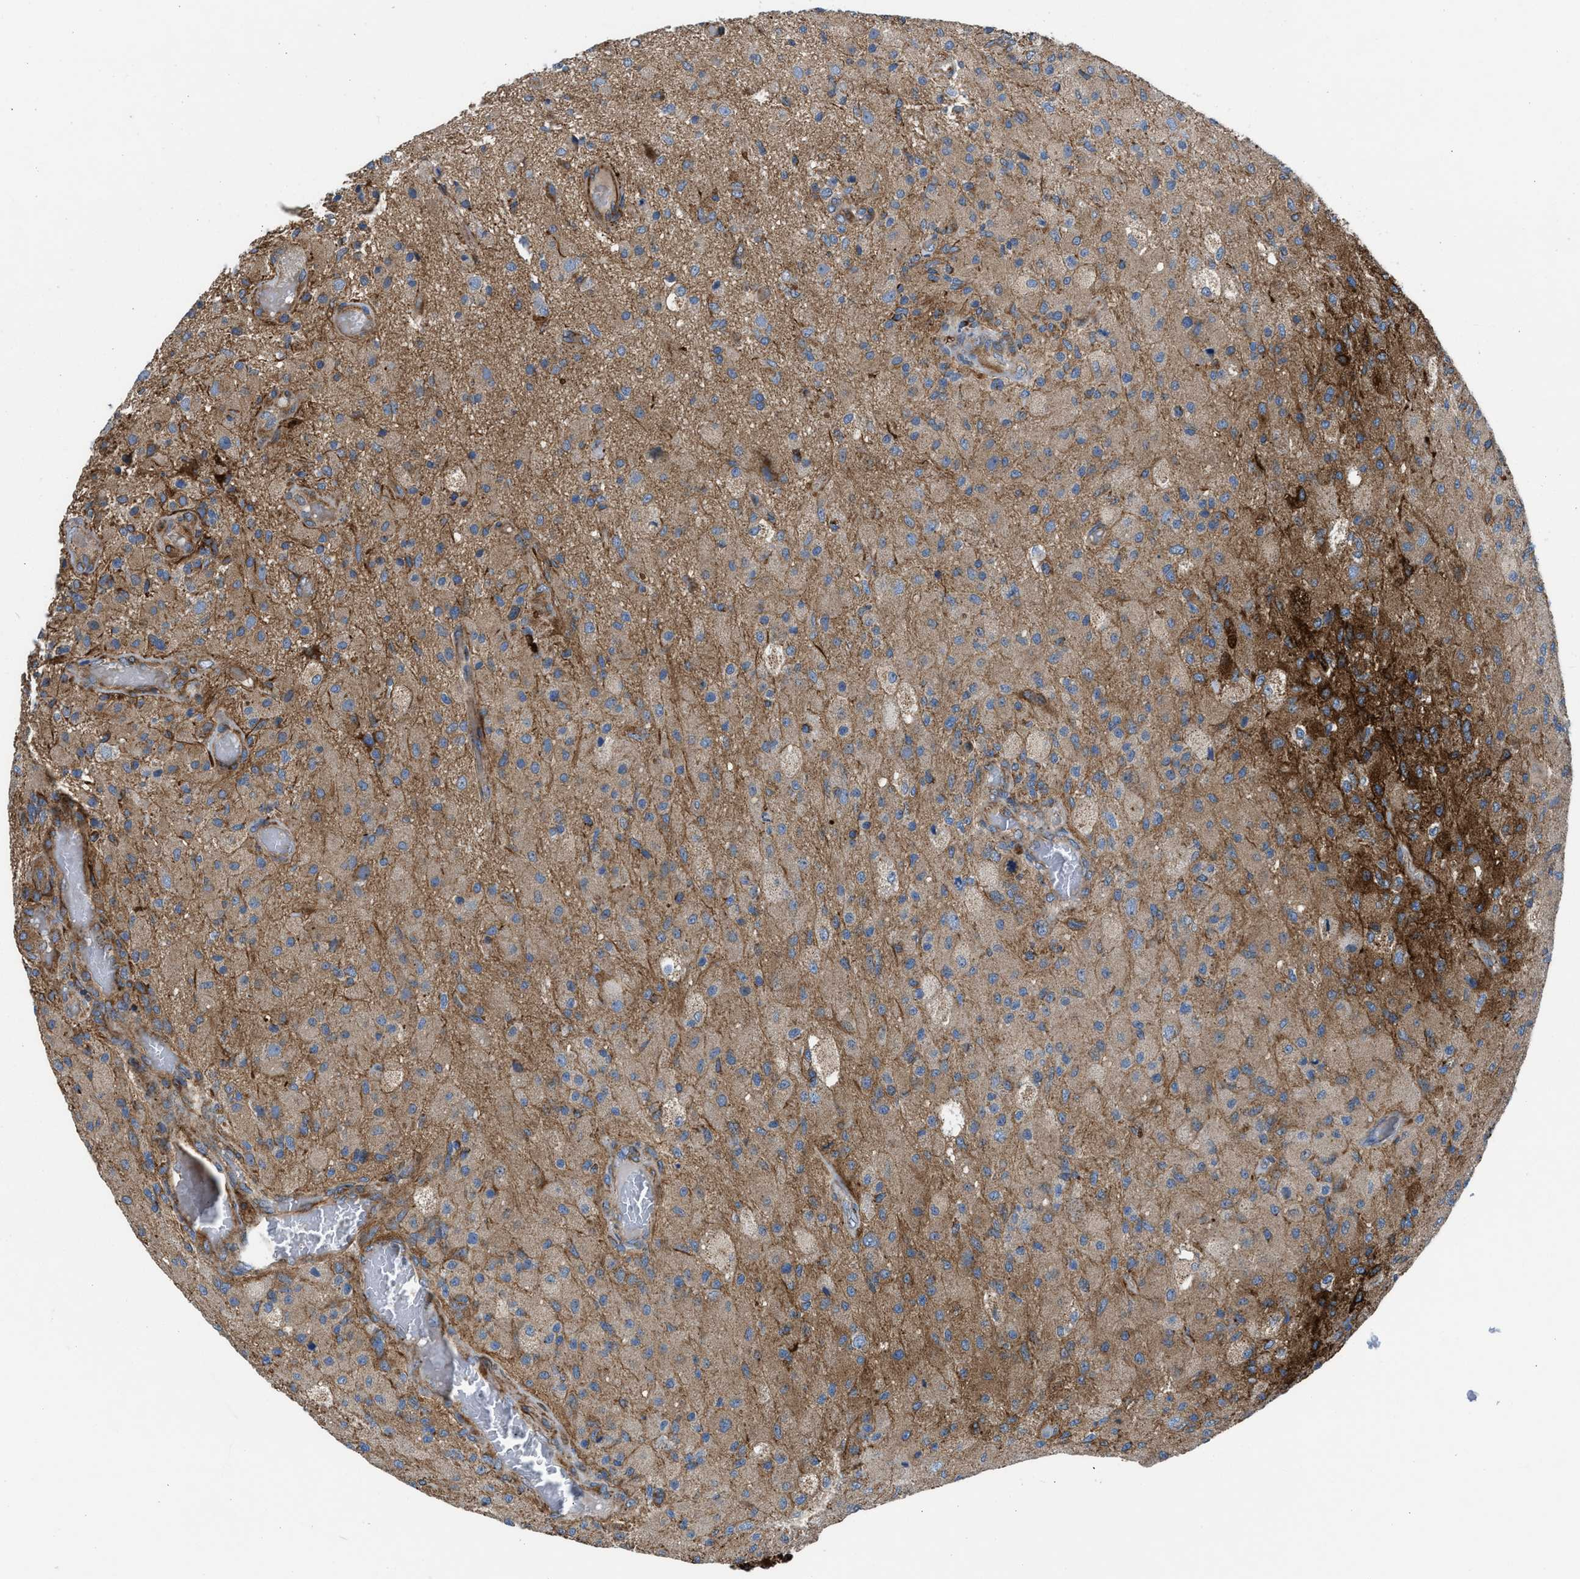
{"staining": {"intensity": "weak", "quantity": ">75%", "location": "cytoplasmic/membranous"}, "tissue": "glioma", "cell_type": "Tumor cells", "image_type": "cancer", "snomed": [{"axis": "morphology", "description": "Normal tissue, NOS"}, {"axis": "morphology", "description": "Glioma, malignant, High grade"}, {"axis": "topography", "description": "Cerebral cortex"}], "caption": "IHC (DAB) staining of human high-grade glioma (malignant) displays weak cytoplasmic/membranous protein expression in about >75% of tumor cells.", "gene": "SLC10A3", "patient": {"sex": "male", "age": 77}}